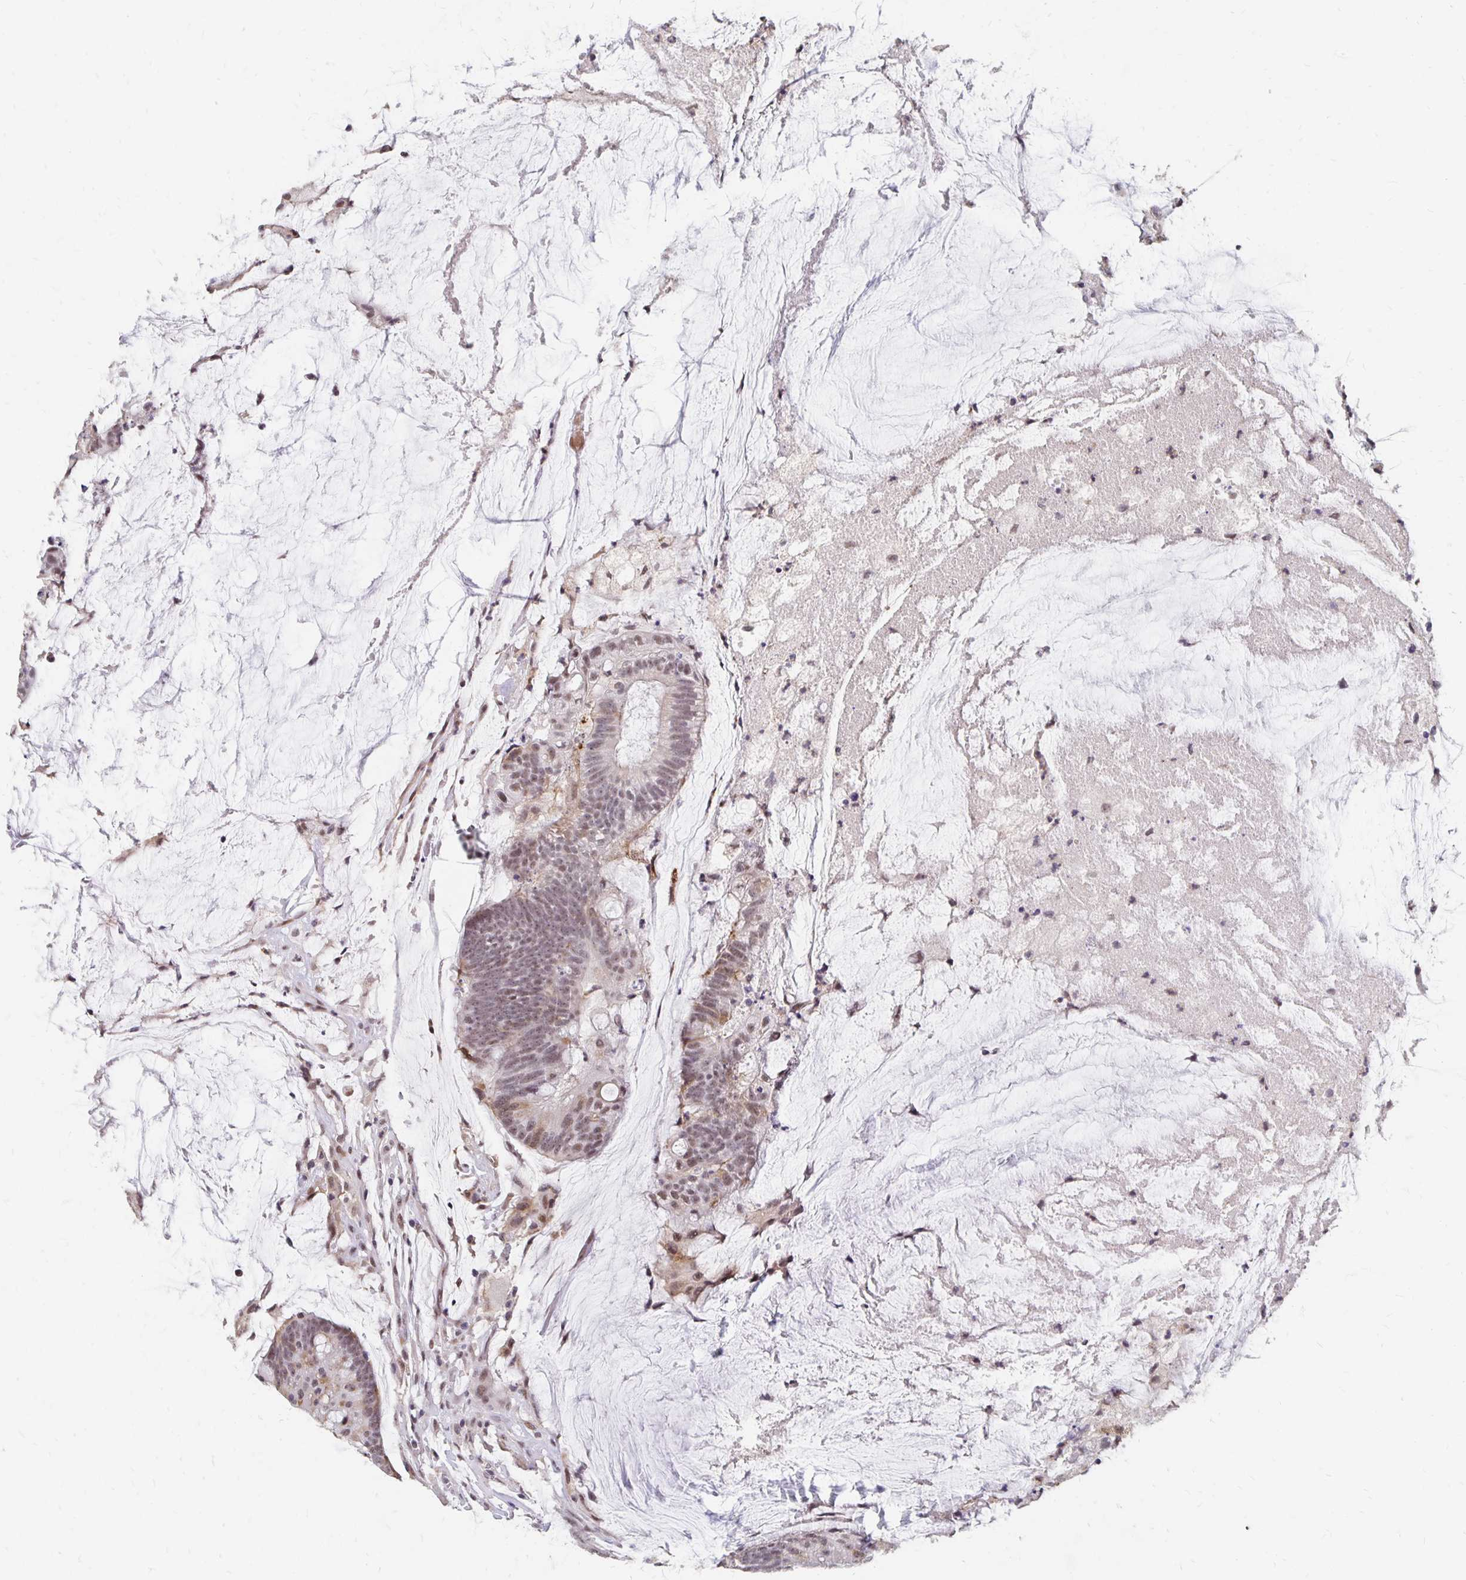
{"staining": {"intensity": "weak", "quantity": "25%-75%", "location": "nuclear"}, "tissue": "colorectal cancer", "cell_type": "Tumor cells", "image_type": "cancer", "snomed": [{"axis": "morphology", "description": "Adenocarcinoma, NOS"}, {"axis": "topography", "description": "Colon"}], "caption": "Protein staining by IHC demonstrates weak nuclear expression in about 25%-75% of tumor cells in colorectal cancer (adenocarcinoma).", "gene": "CLASRP", "patient": {"sex": "male", "age": 62}}